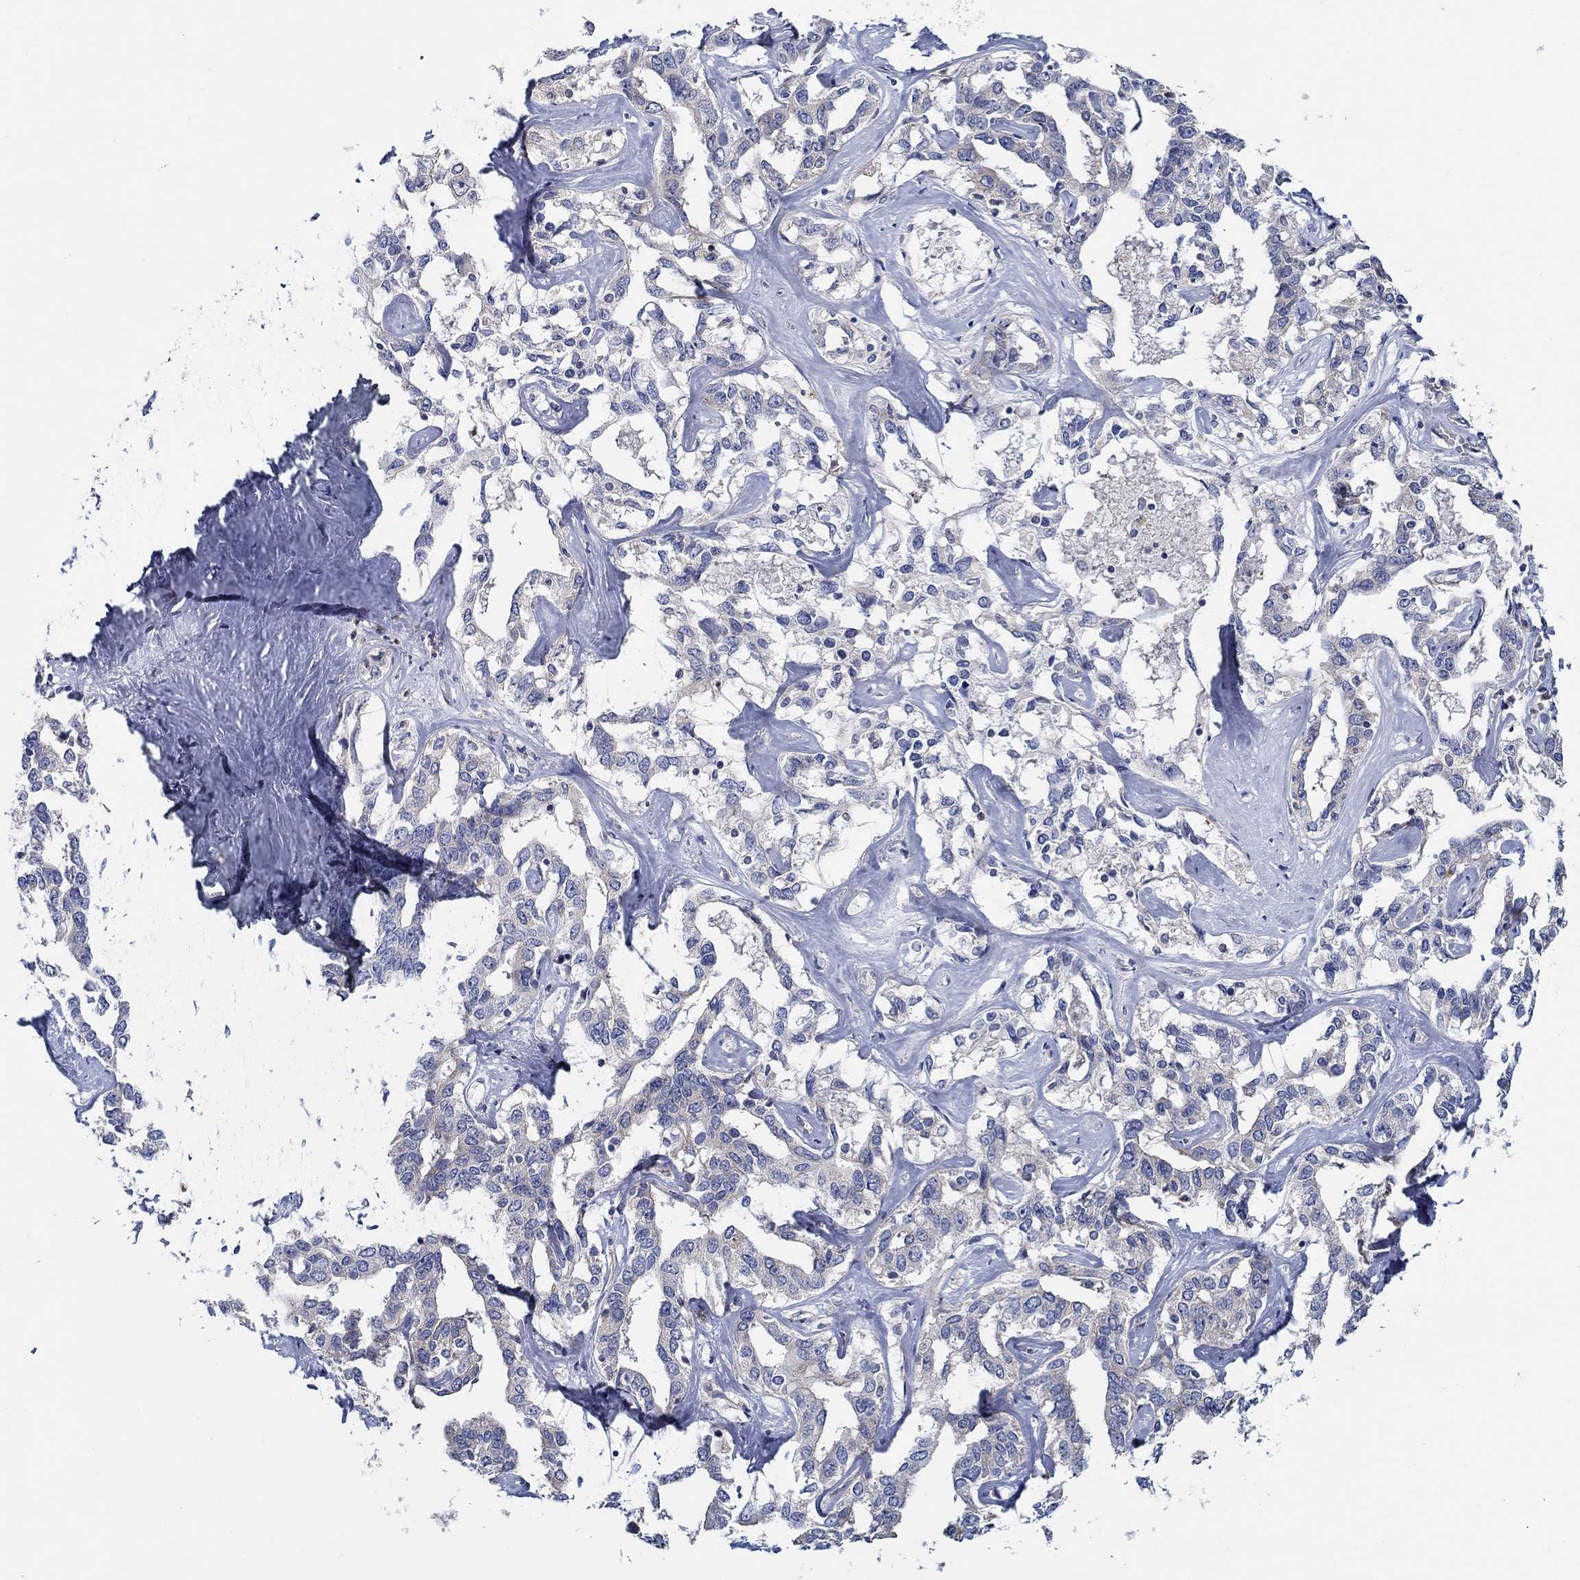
{"staining": {"intensity": "negative", "quantity": "none", "location": "none"}, "tissue": "liver cancer", "cell_type": "Tumor cells", "image_type": "cancer", "snomed": [{"axis": "morphology", "description": "Cholangiocarcinoma"}, {"axis": "topography", "description": "Liver"}], "caption": "Immunohistochemistry of human liver cancer (cholangiocarcinoma) displays no staining in tumor cells. The staining is performed using DAB (3,3'-diaminobenzidine) brown chromogen with nuclei counter-stained in using hematoxylin.", "gene": "CFAP61", "patient": {"sex": "male", "age": 59}}